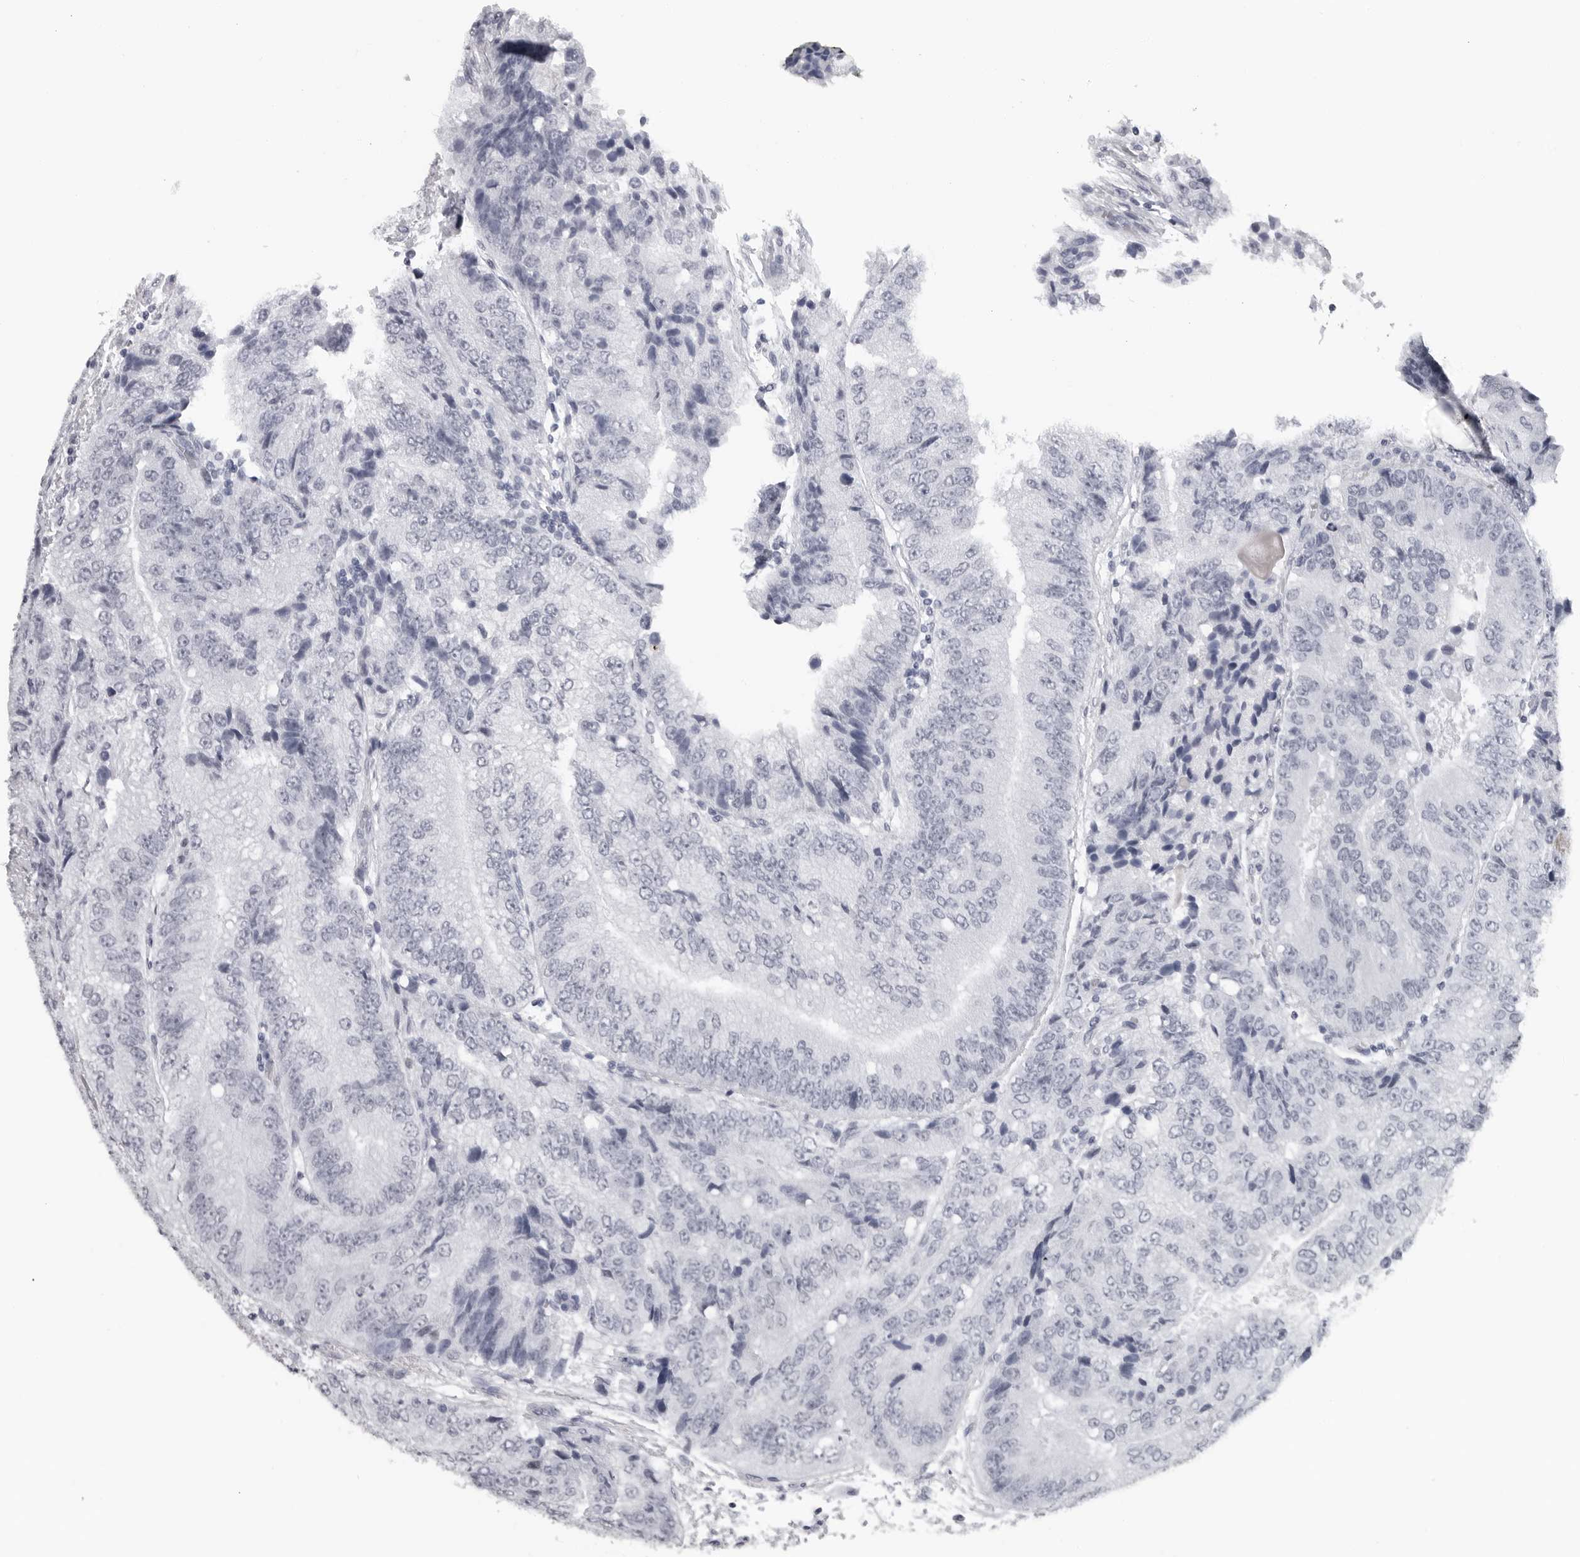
{"staining": {"intensity": "negative", "quantity": "none", "location": "none"}, "tissue": "prostate cancer", "cell_type": "Tumor cells", "image_type": "cancer", "snomed": [{"axis": "morphology", "description": "Adenocarcinoma, High grade"}, {"axis": "topography", "description": "Prostate"}], "caption": "Immunohistochemistry of human high-grade adenocarcinoma (prostate) reveals no expression in tumor cells.", "gene": "ESPN", "patient": {"sex": "male", "age": 70}}